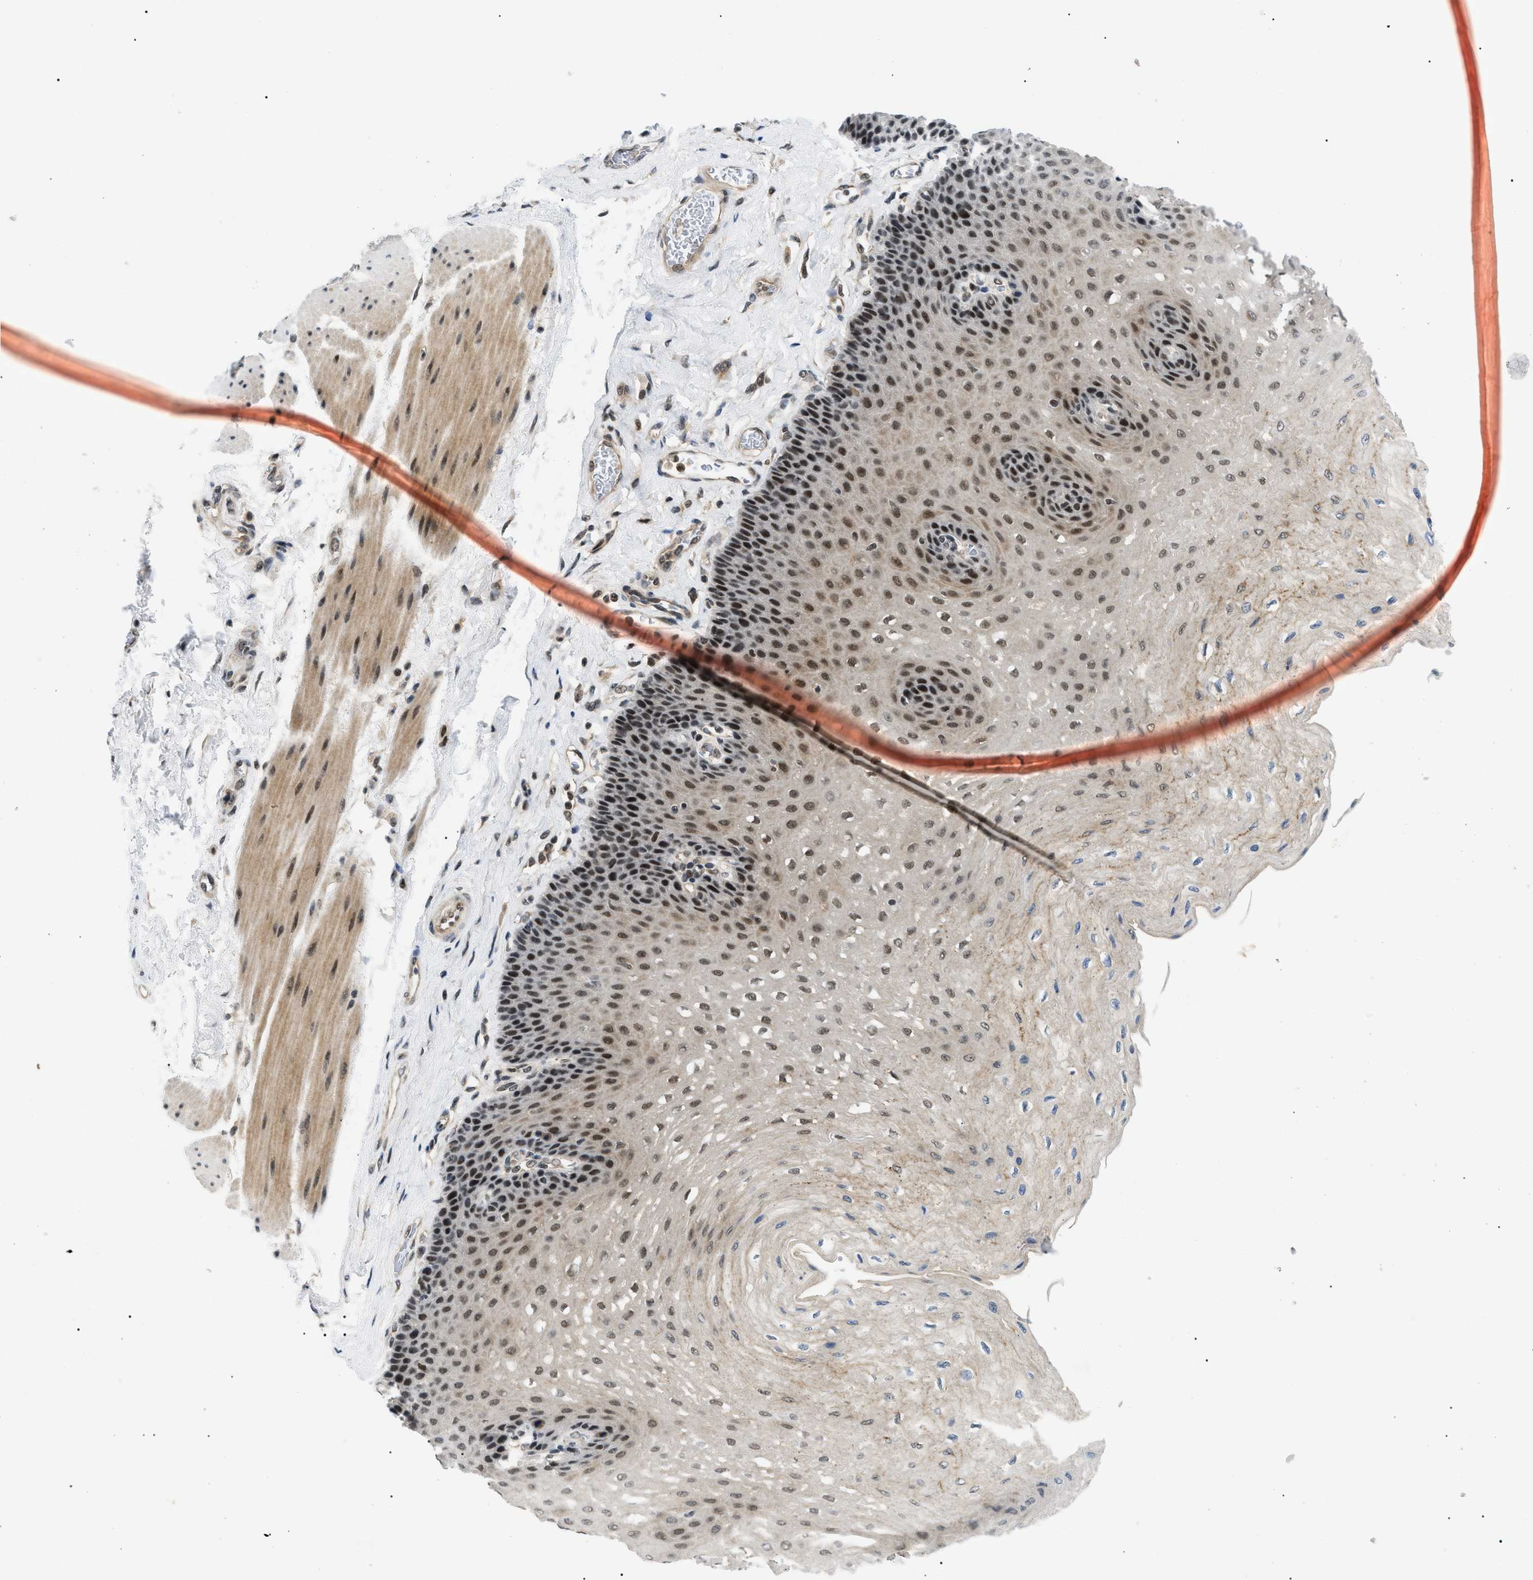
{"staining": {"intensity": "moderate", "quantity": ">75%", "location": "cytoplasmic/membranous,nuclear"}, "tissue": "esophagus", "cell_type": "Squamous epithelial cells", "image_type": "normal", "snomed": [{"axis": "morphology", "description": "Normal tissue, NOS"}, {"axis": "topography", "description": "Esophagus"}], "caption": "DAB (3,3'-diaminobenzidine) immunohistochemical staining of normal human esophagus demonstrates moderate cytoplasmic/membranous,nuclear protein expression in about >75% of squamous epithelial cells. The staining is performed using DAB brown chromogen to label protein expression. The nuclei are counter-stained blue using hematoxylin.", "gene": "RBM15", "patient": {"sex": "female", "age": 72}}